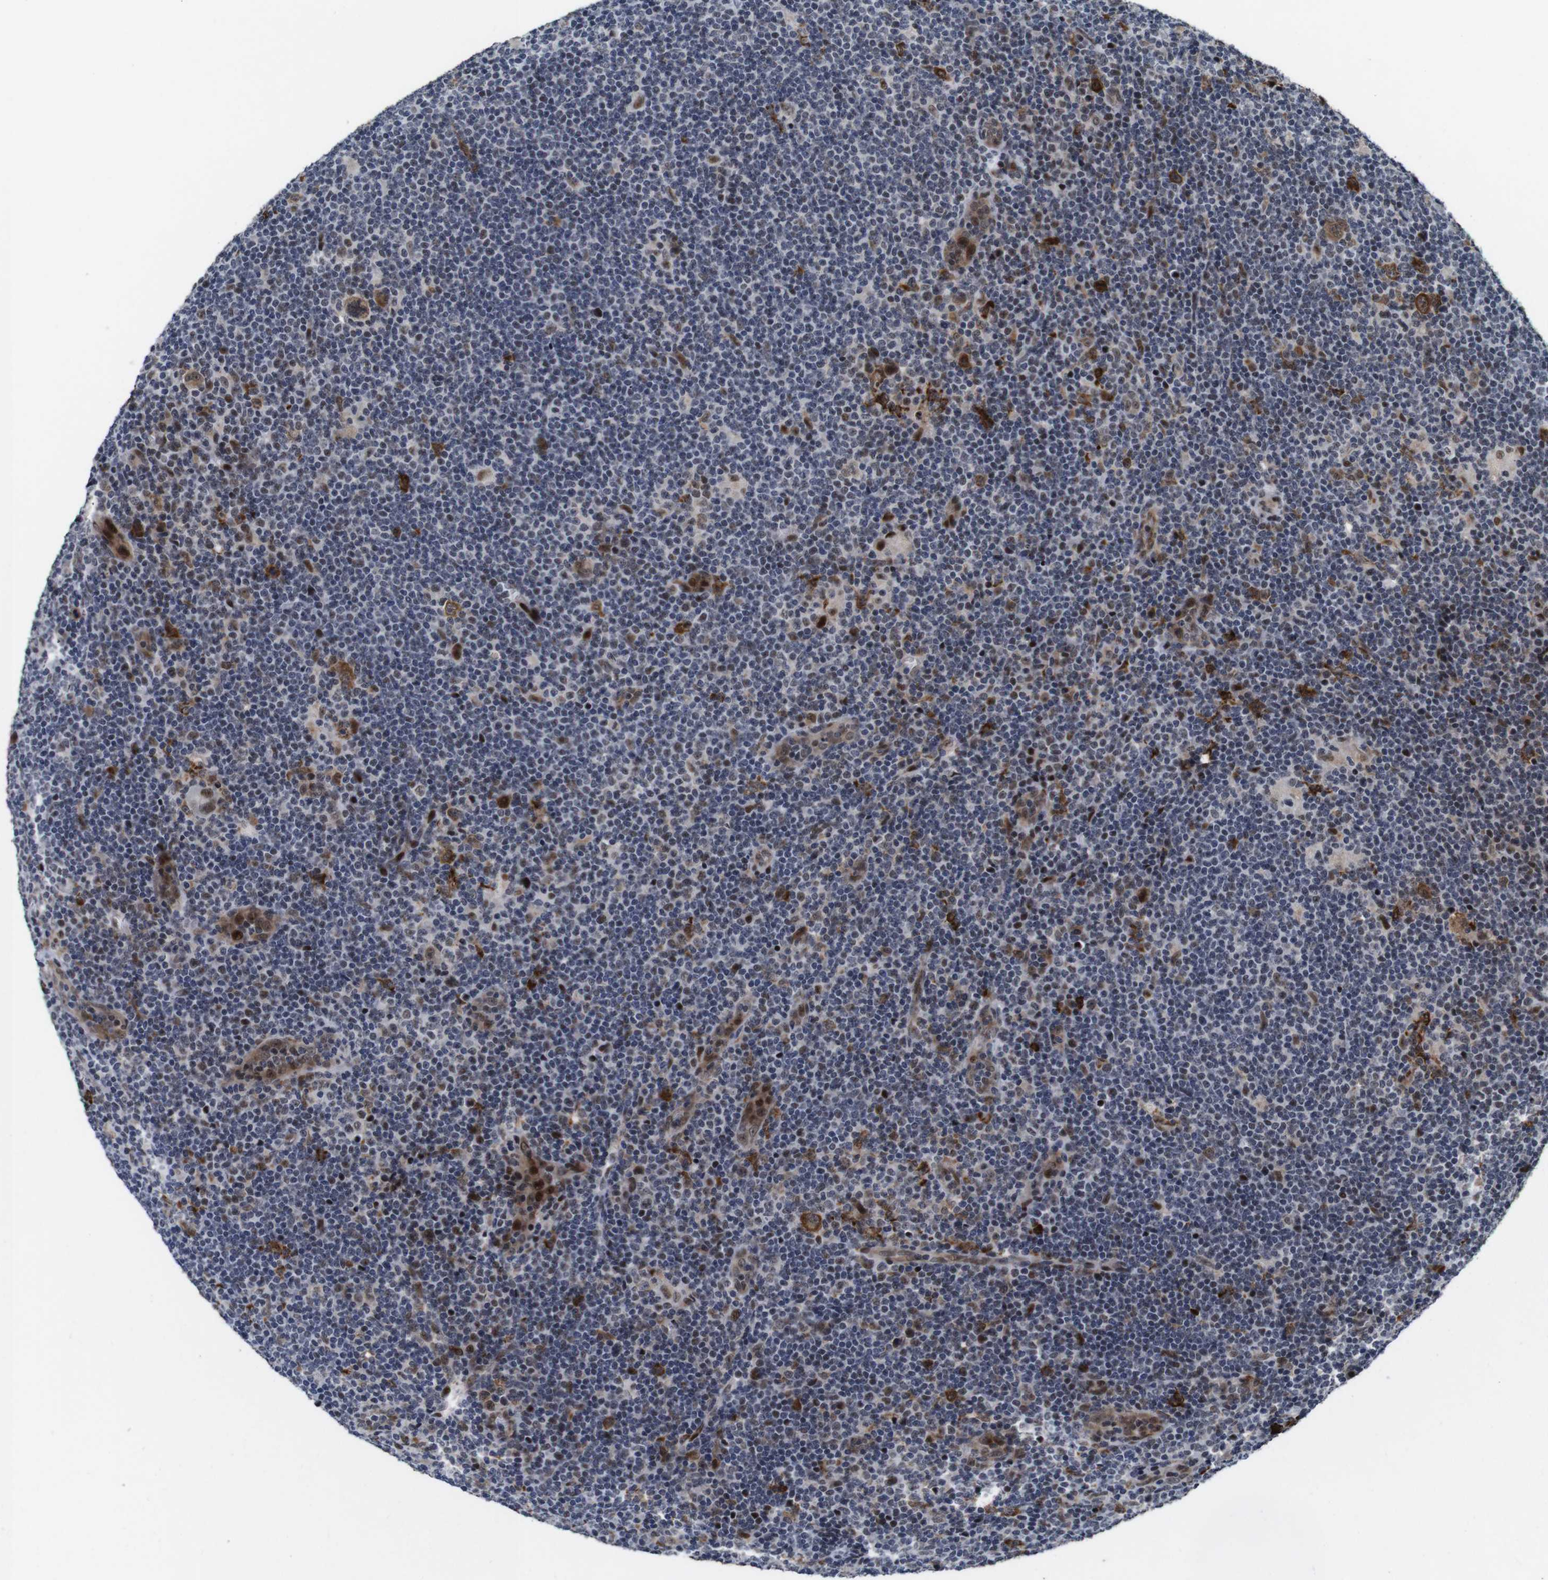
{"staining": {"intensity": "strong", "quantity": ">75%", "location": "cytoplasmic/membranous"}, "tissue": "lymphoma", "cell_type": "Tumor cells", "image_type": "cancer", "snomed": [{"axis": "morphology", "description": "Hodgkin's disease, NOS"}, {"axis": "topography", "description": "Lymph node"}], "caption": "Protein expression analysis of lymphoma shows strong cytoplasmic/membranous positivity in approximately >75% of tumor cells. Using DAB (3,3'-diaminobenzidine) (brown) and hematoxylin (blue) stains, captured at high magnification using brightfield microscopy.", "gene": "EIF4G1", "patient": {"sex": "female", "age": 57}}